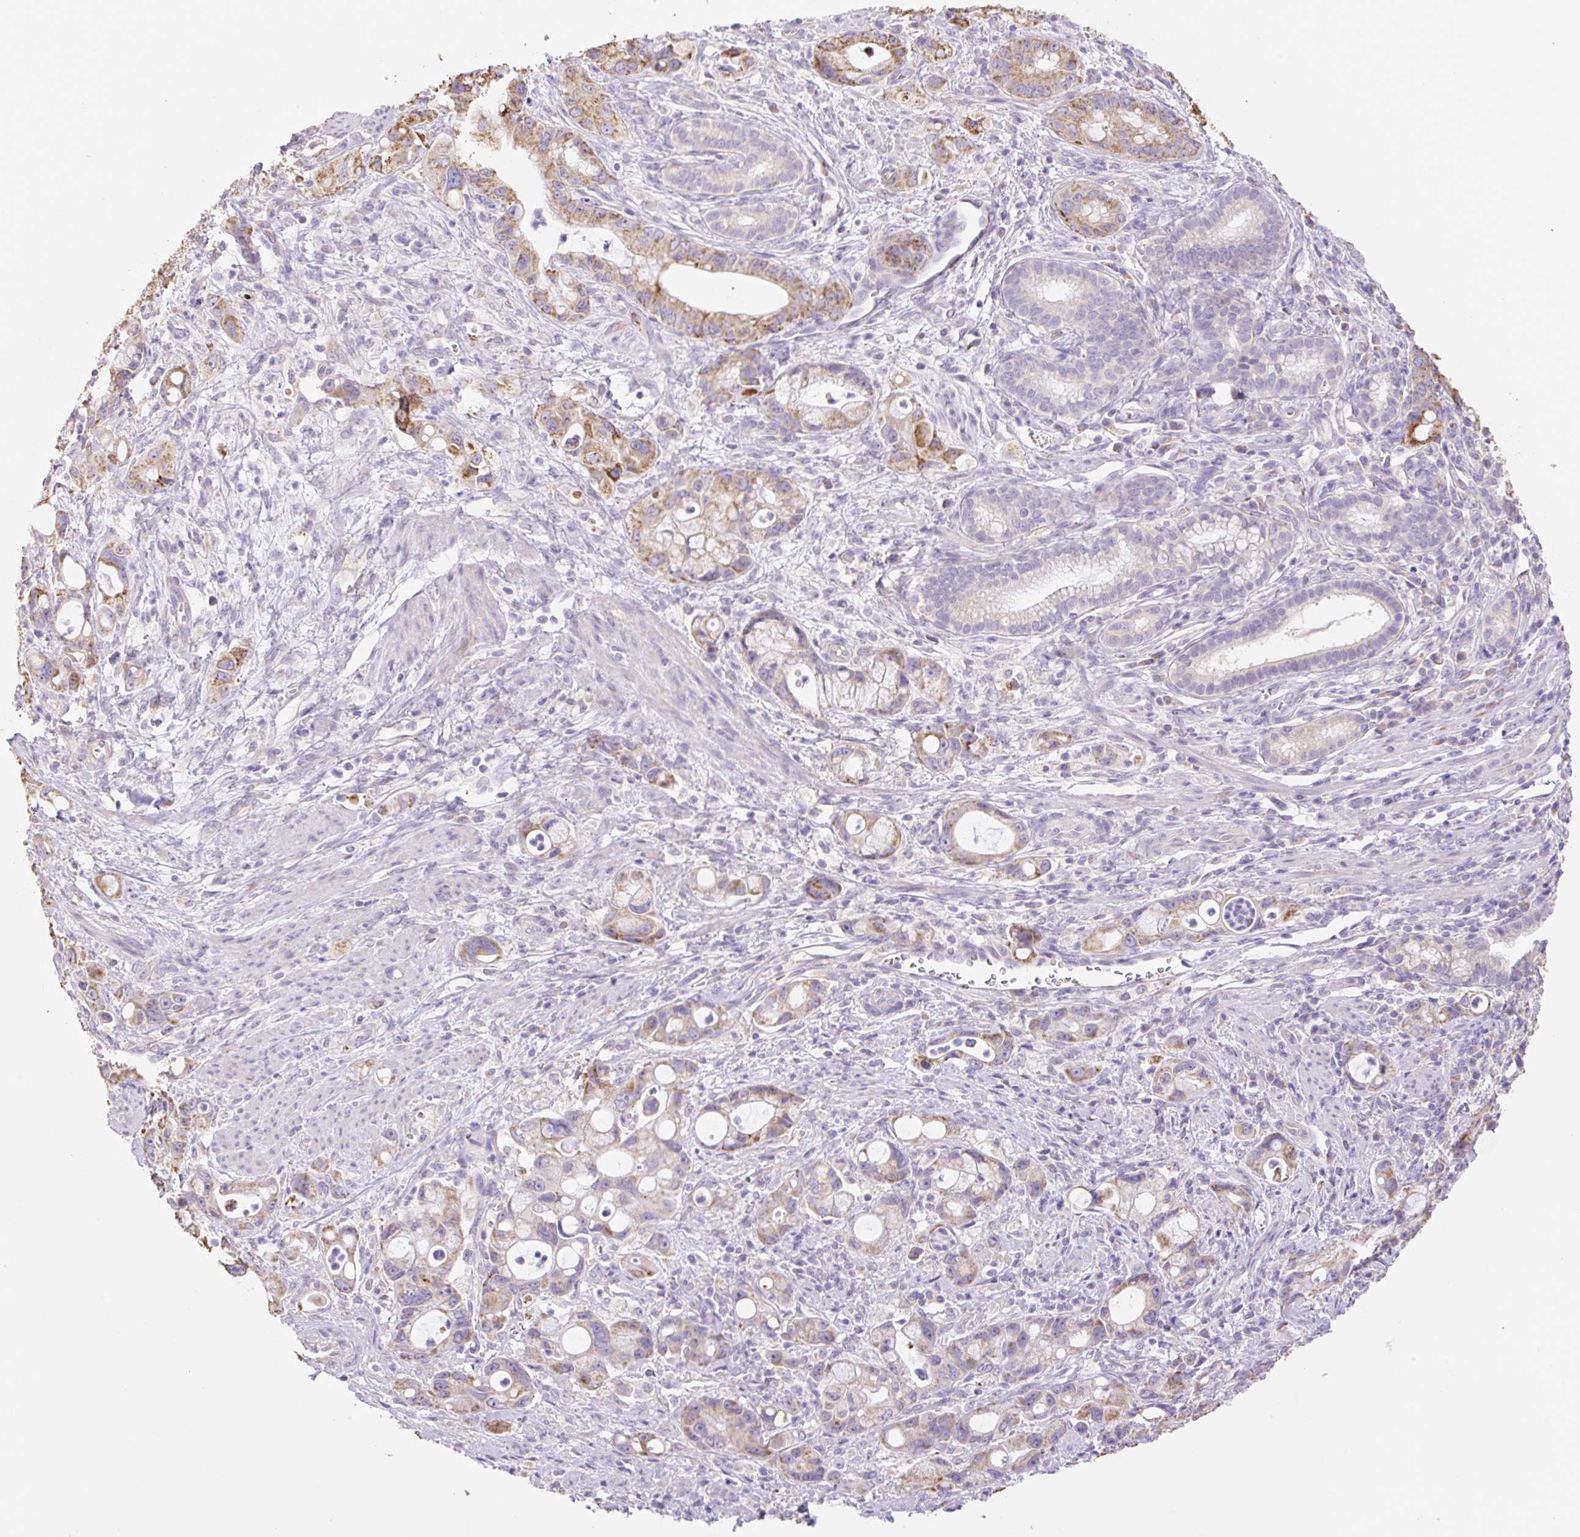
{"staining": {"intensity": "moderate", "quantity": "25%-75%", "location": "cytoplasmic/membranous"}, "tissue": "pancreatic cancer", "cell_type": "Tumor cells", "image_type": "cancer", "snomed": [{"axis": "morphology", "description": "Adenocarcinoma, NOS"}, {"axis": "topography", "description": "Pancreas"}], "caption": "Immunohistochemical staining of adenocarcinoma (pancreatic) displays moderate cytoplasmic/membranous protein expression in about 25%-75% of tumor cells.", "gene": "COPZ2", "patient": {"sex": "male", "age": 68}}